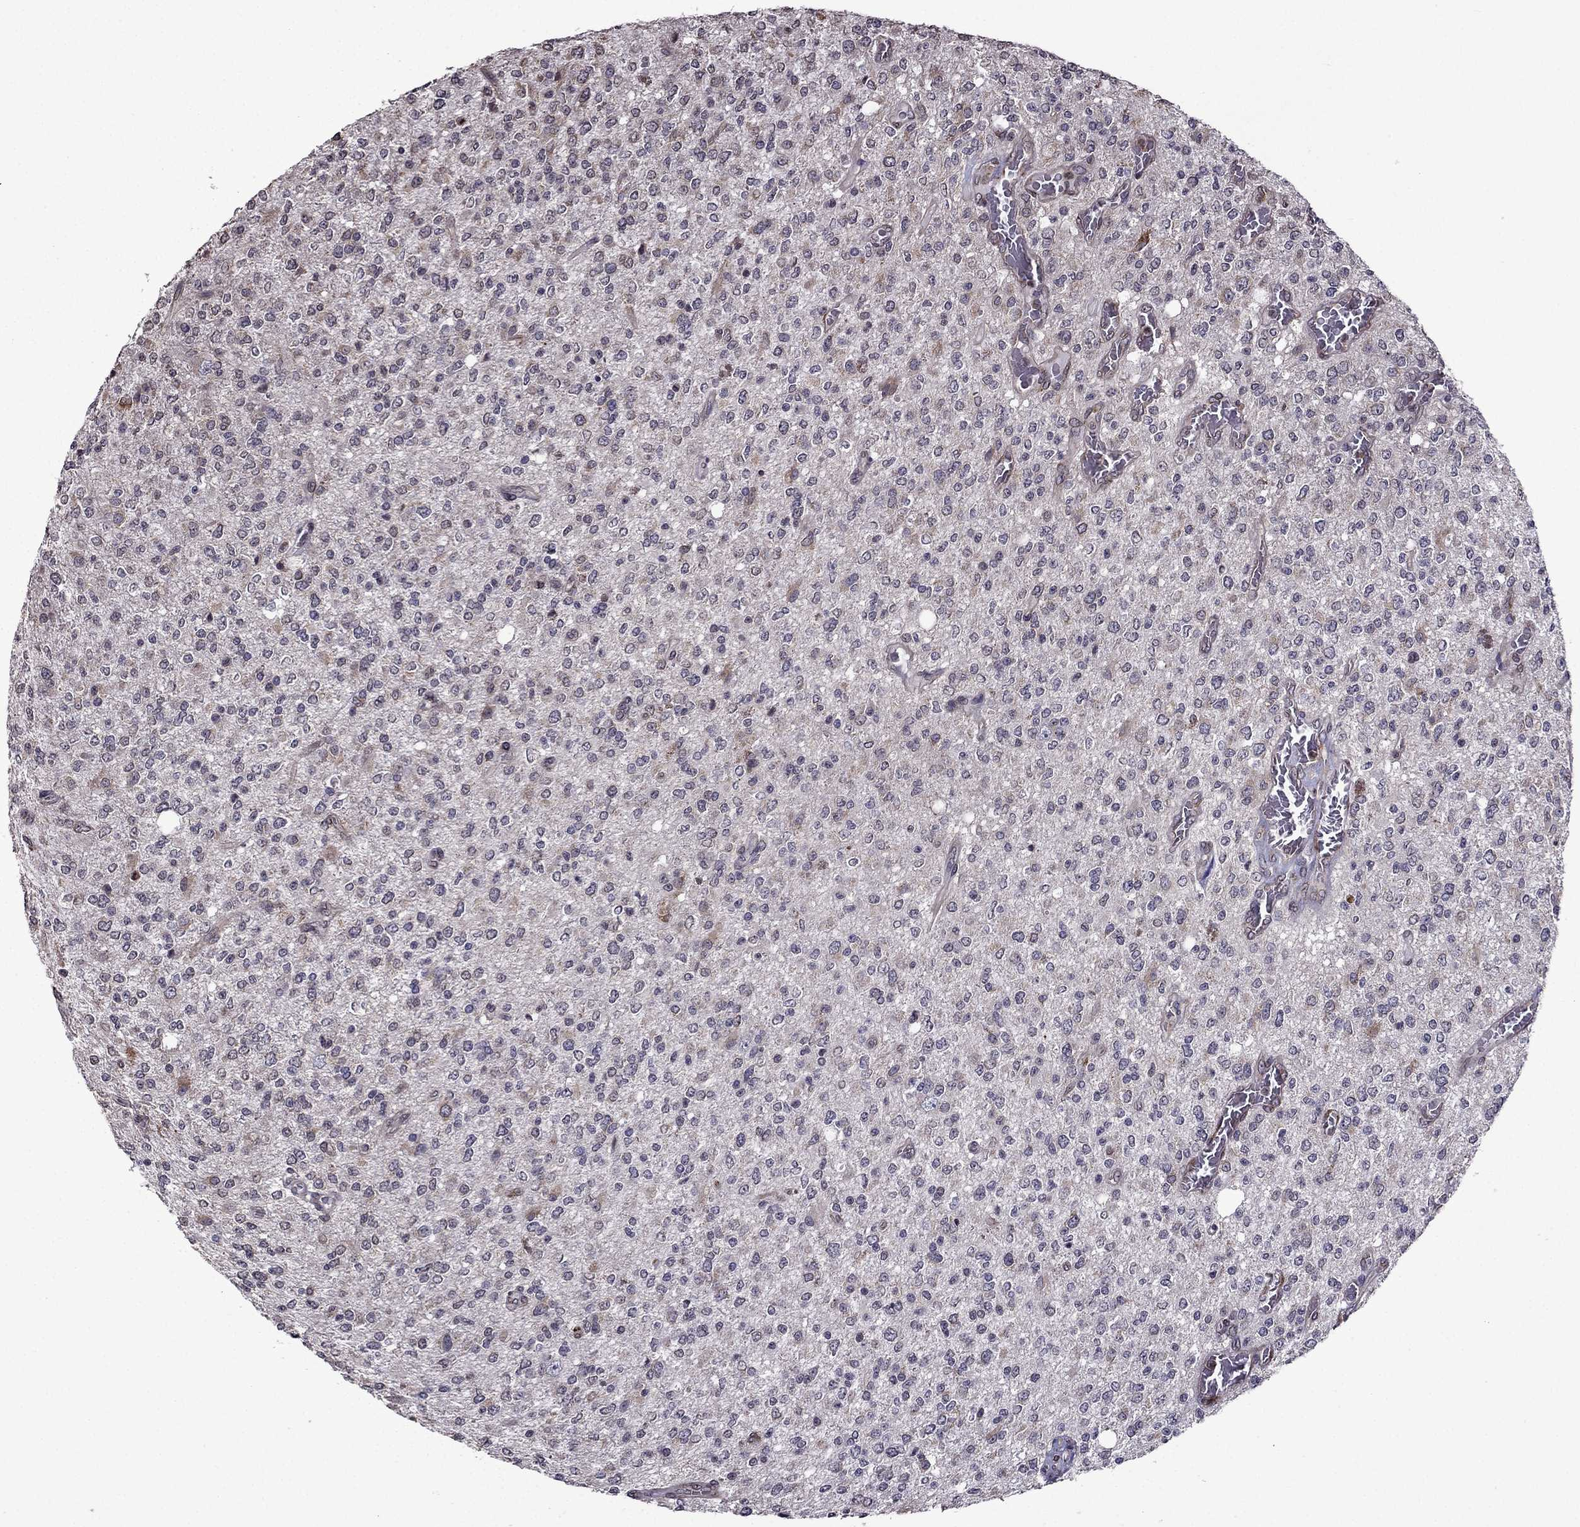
{"staining": {"intensity": "negative", "quantity": "none", "location": "none"}, "tissue": "glioma", "cell_type": "Tumor cells", "image_type": "cancer", "snomed": [{"axis": "morphology", "description": "Glioma, malignant, Low grade"}, {"axis": "topography", "description": "Brain"}], "caption": "Immunohistochemistry photomicrograph of glioma stained for a protein (brown), which displays no positivity in tumor cells. (DAB IHC with hematoxylin counter stain).", "gene": "IKBIP", "patient": {"sex": "male", "age": 67}}